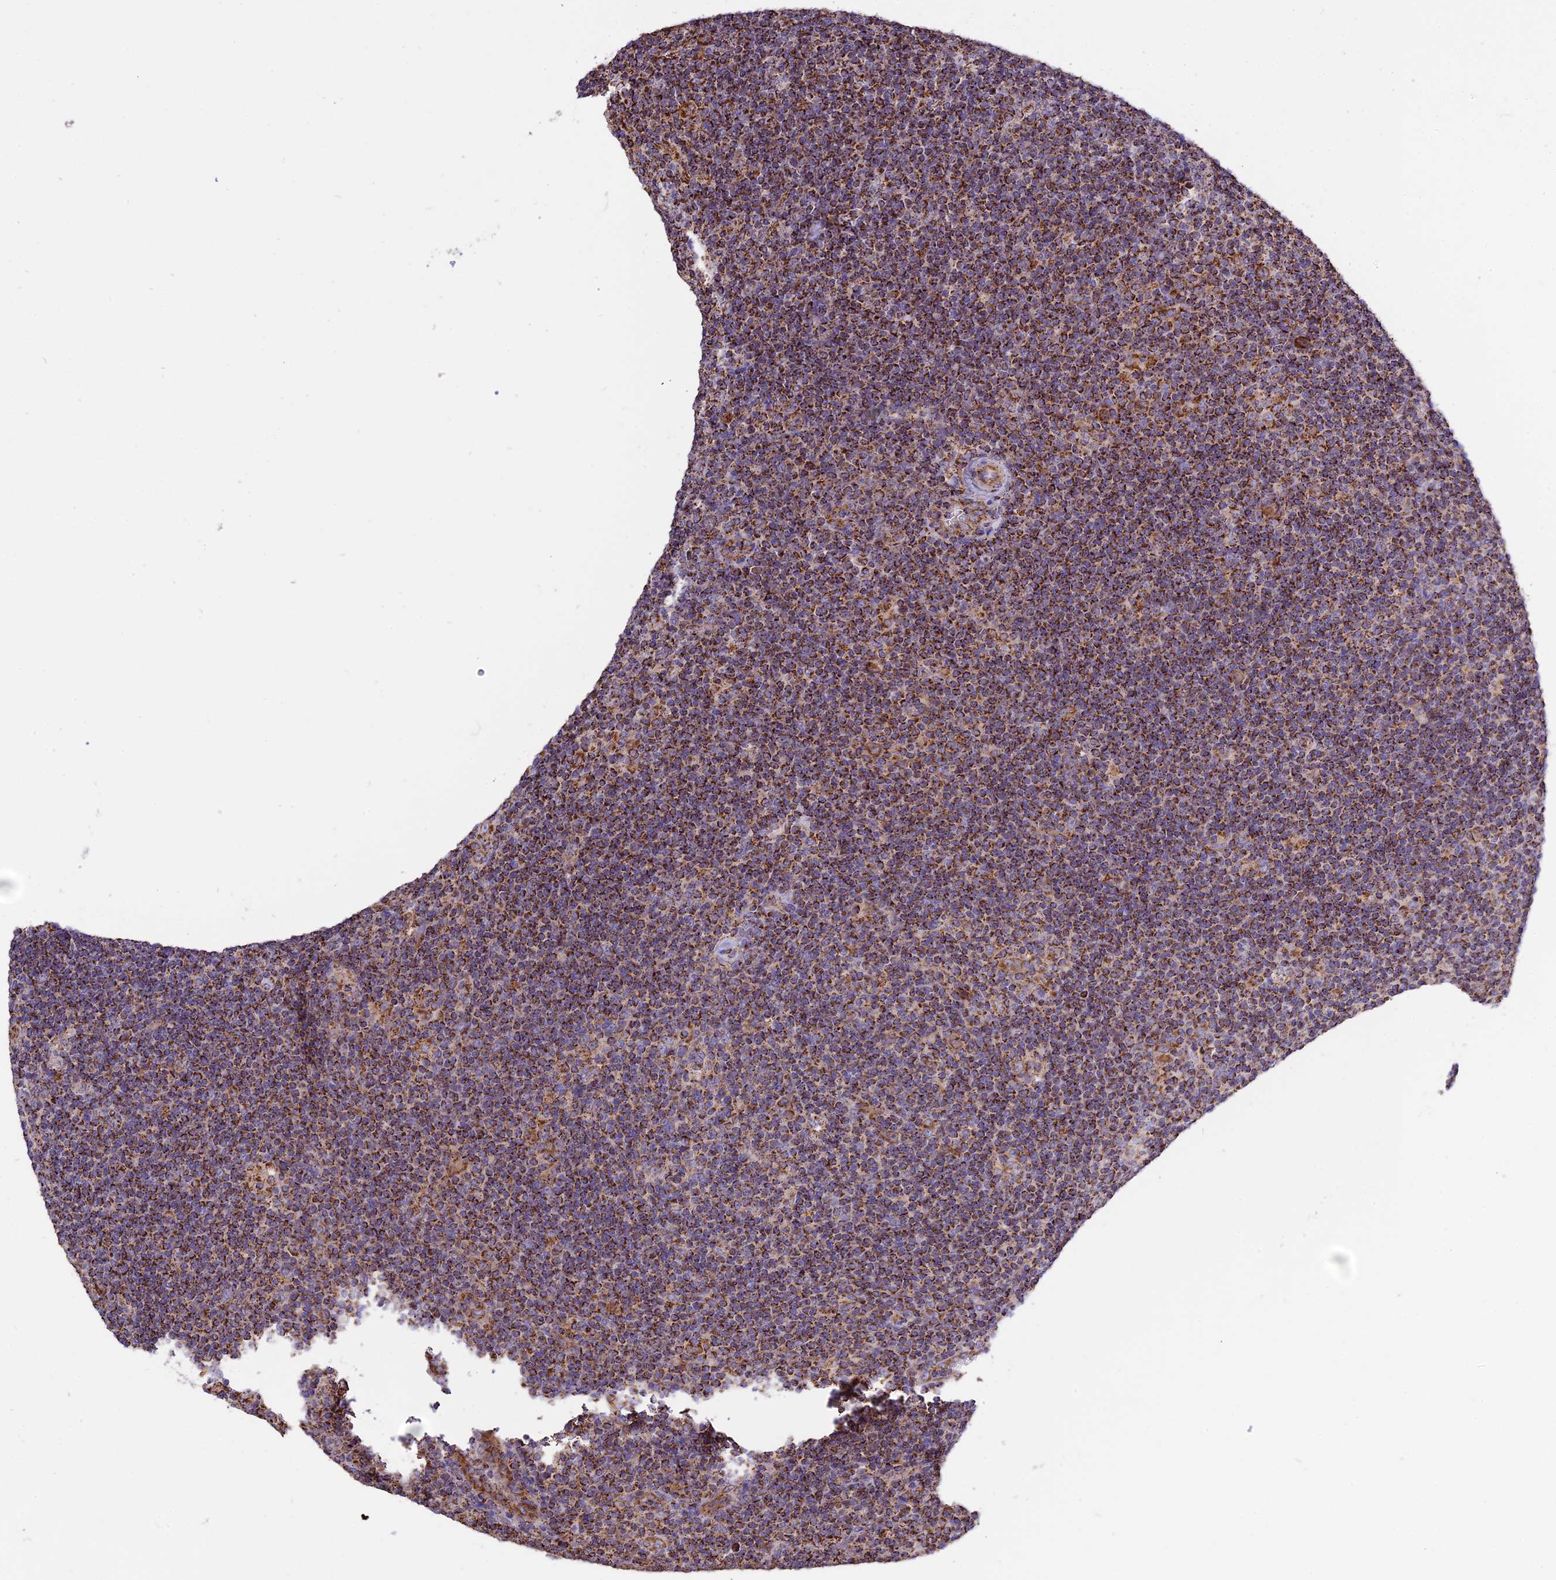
{"staining": {"intensity": "strong", "quantity": "25%-75%", "location": "cytoplasmic/membranous"}, "tissue": "lymphoma", "cell_type": "Tumor cells", "image_type": "cancer", "snomed": [{"axis": "morphology", "description": "Hodgkin's disease, NOS"}, {"axis": "topography", "description": "Lymph node"}], "caption": "This micrograph demonstrates Hodgkin's disease stained with immunohistochemistry to label a protein in brown. The cytoplasmic/membranous of tumor cells show strong positivity for the protein. Nuclei are counter-stained blue.", "gene": "TTC4", "patient": {"sex": "female", "age": 57}}